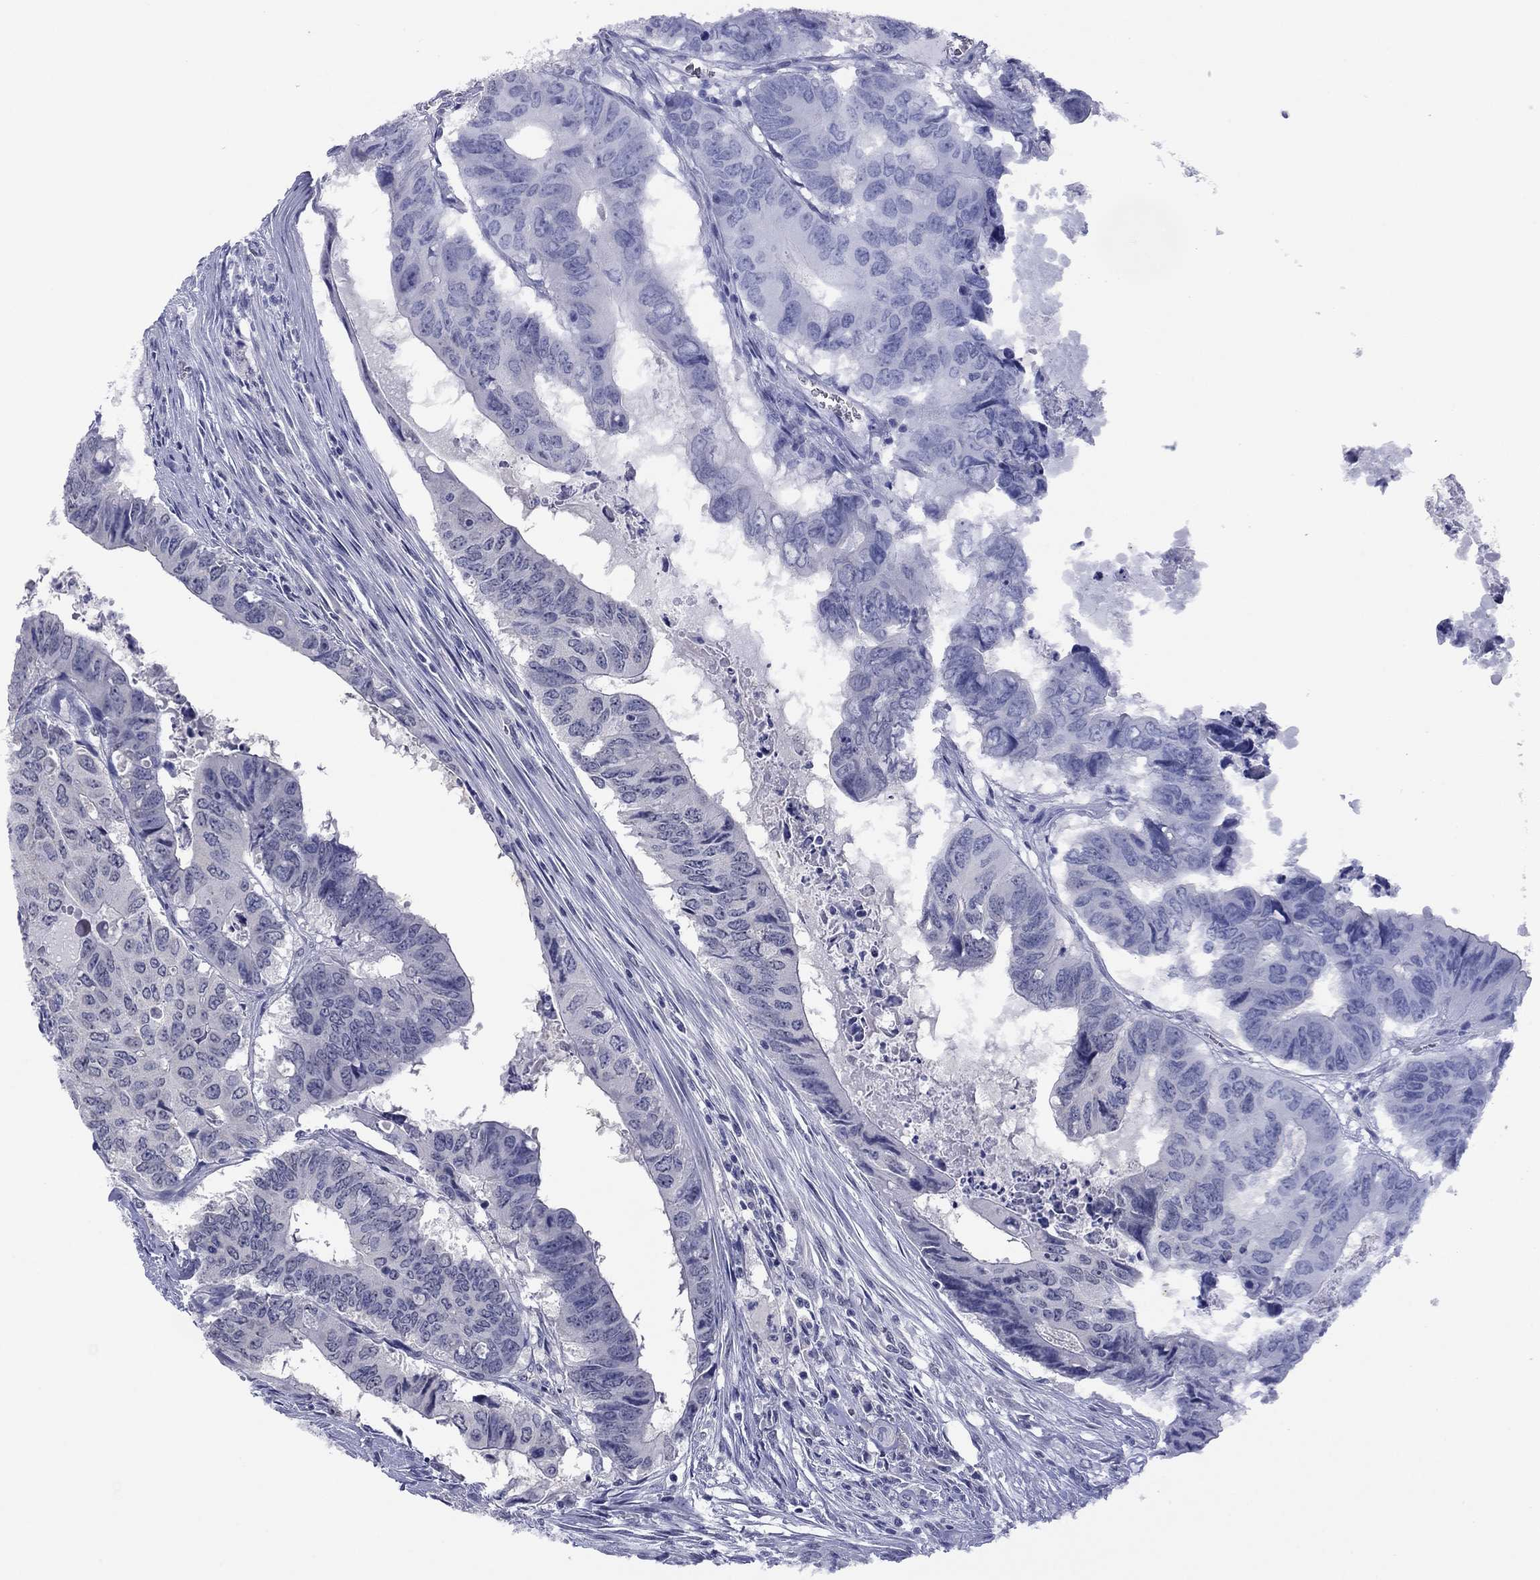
{"staining": {"intensity": "negative", "quantity": "none", "location": "none"}, "tissue": "colorectal cancer", "cell_type": "Tumor cells", "image_type": "cancer", "snomed": [{"axis": "morphology", "description": "Adenocarcinoma, NOS"}, {"axis": "topography", "description": "Colon"}], "caption": "A photomicrograph of human colorectal cancer (adenocarcinoma) is negative for staining in tumor cells.", "gene": "HAO1", "patient": {"sex": "male", "age": 79}}